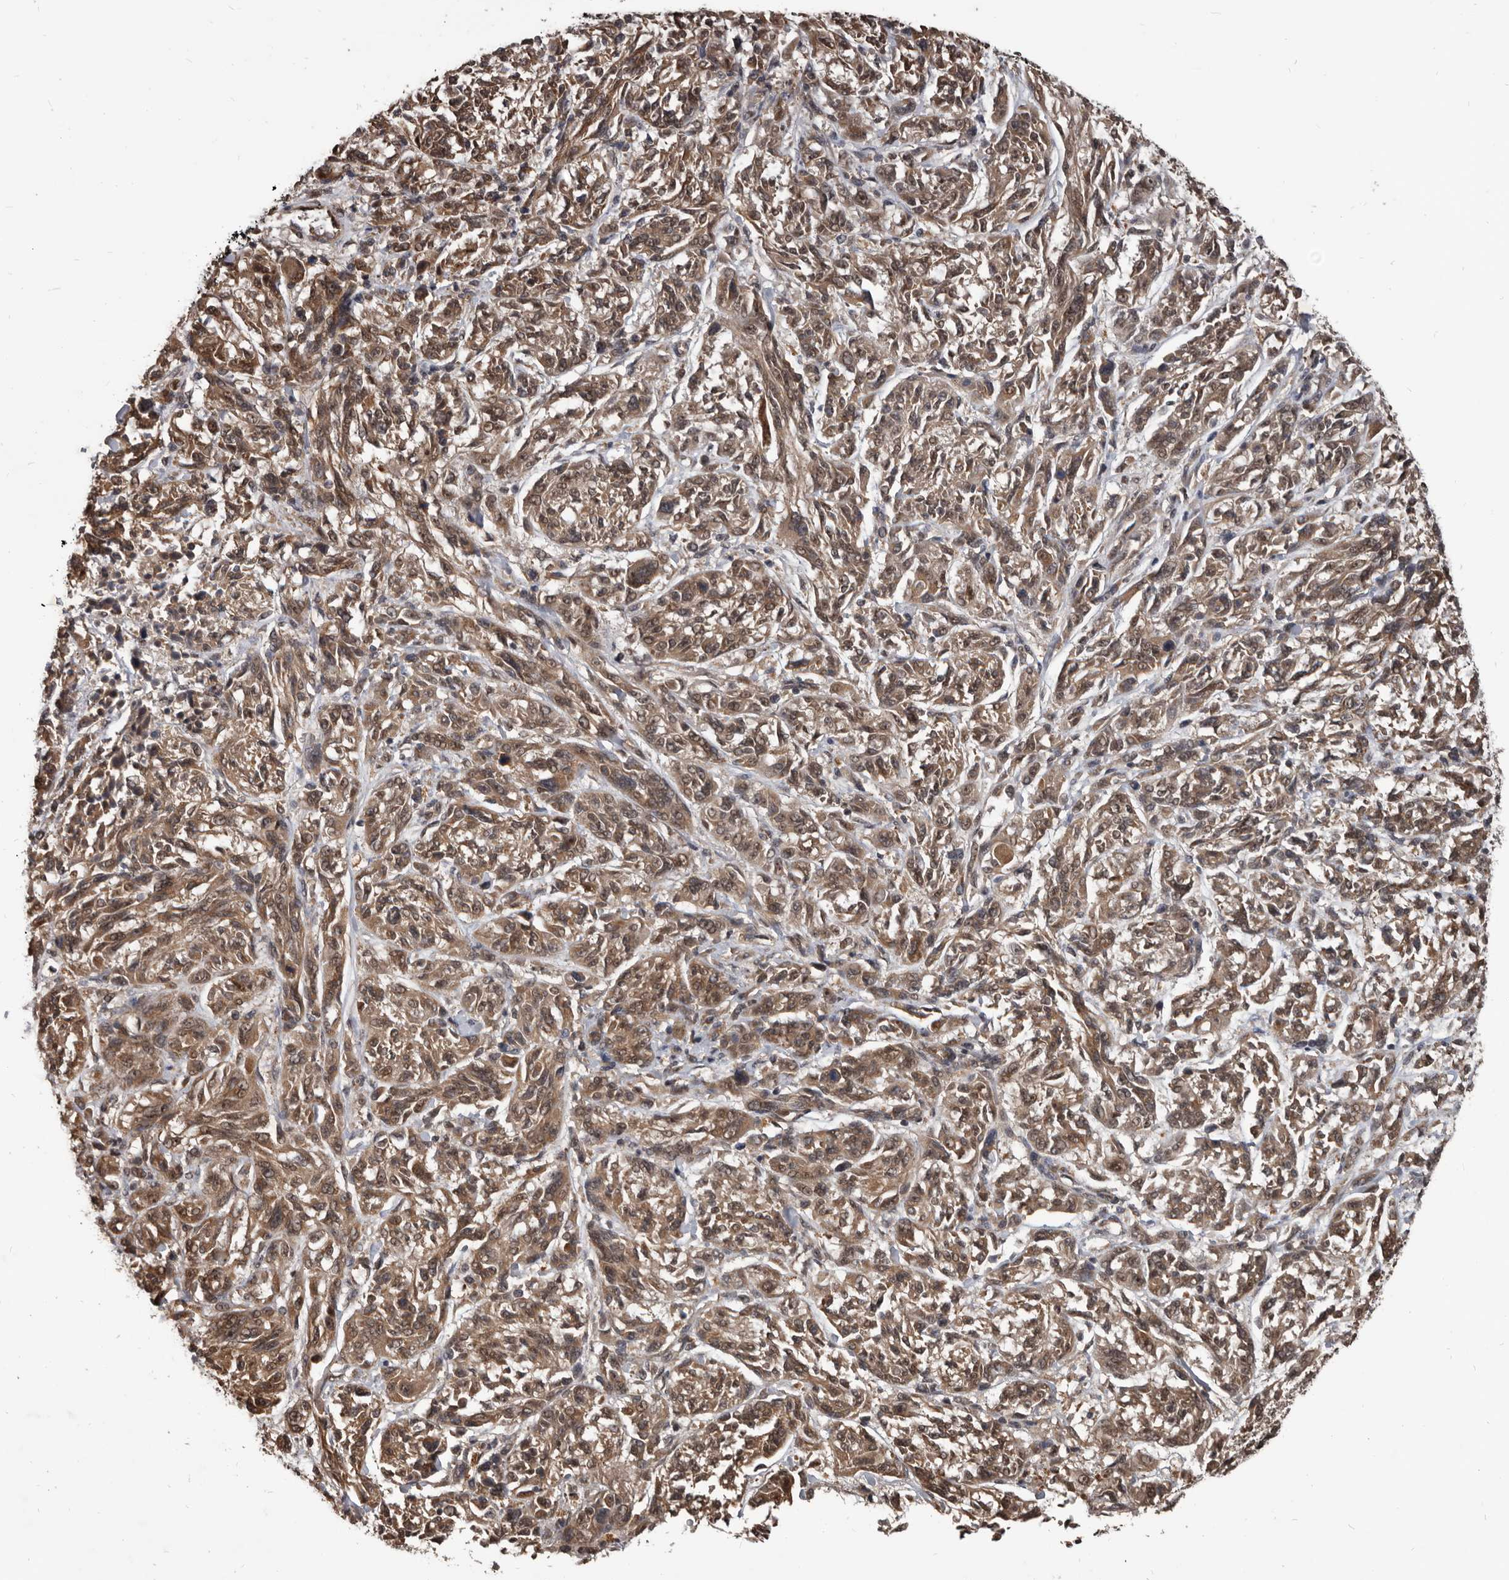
{"staining": {"intensity": "moderate", "quantity": ">75%", "location": "cytoplasmic/membranous,nuclear"}, "tissue": "melanoma", "cell_type": "Tumor cells", "image_type": "cancer", "snomed": [{"axis": "morphology", "description": "Malignant melanoma, NOS"}, {"axis": "topography", "description": "Skin"}], "caption": "Immunohistochemical staining of malignant melanoma displays medium levels of moderate cytoplasmic/membranous and nuclear staining in approximately >75% of tumor cells.", "gene": "AHR", "patient": {"sex": "male", "age": 53}}